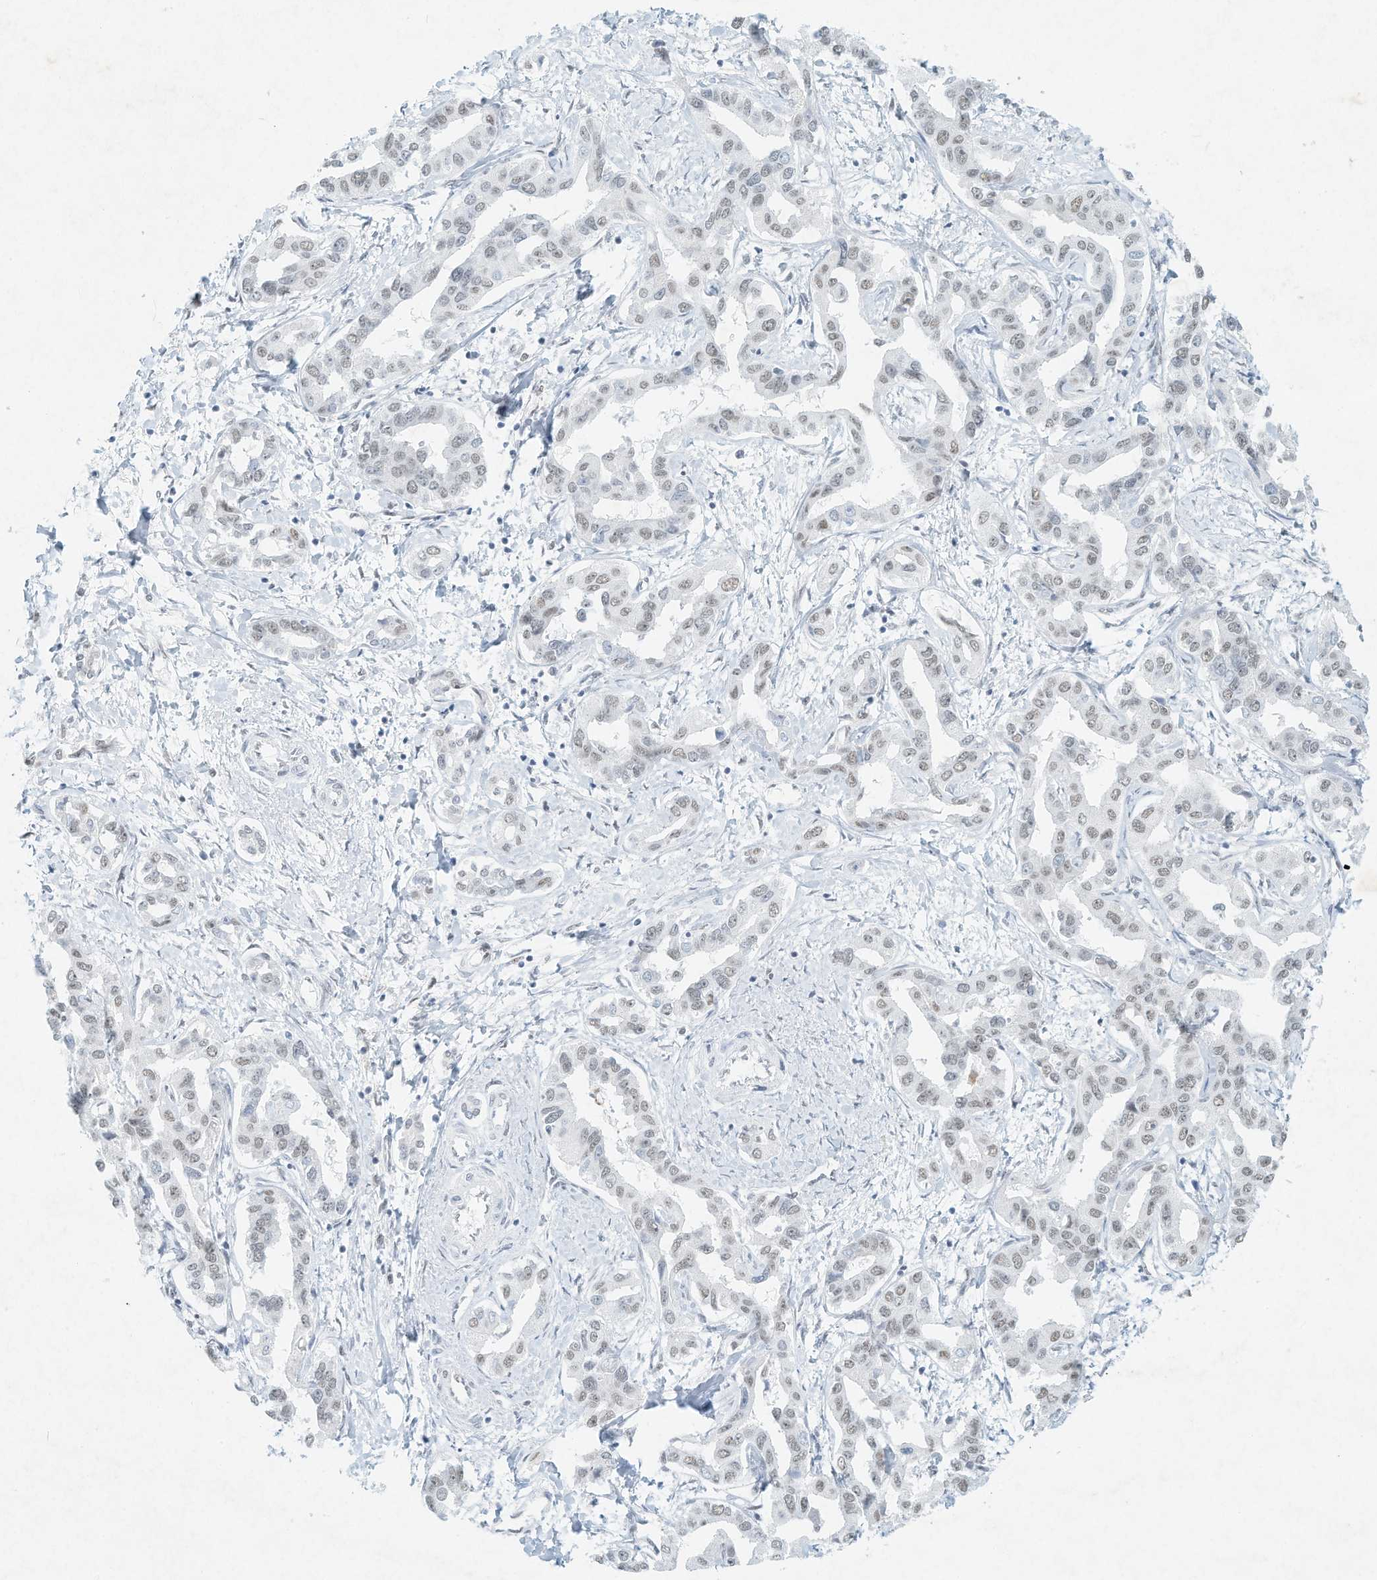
{"staining": {"intensity": "weak", "quantity": "25%-75%", "location": "nuclear"}, "tissue": "liver cancer", "cell_type": "Tumor cells", "image_type": "cancer", "snomed": [{"axis": "morphology", "description": "Cholangiocarcinoma"}, {"axis": "topography", "description": "Liver"}], "caption": "Immunohistochemical staining of liver cancer (cholangiocarcinoma) displays low levels of weak nuclear protein staining in about 25%-75% of tumor cells.", "gene": "PGC", "patient": {"sex": "male", "age": 59}}